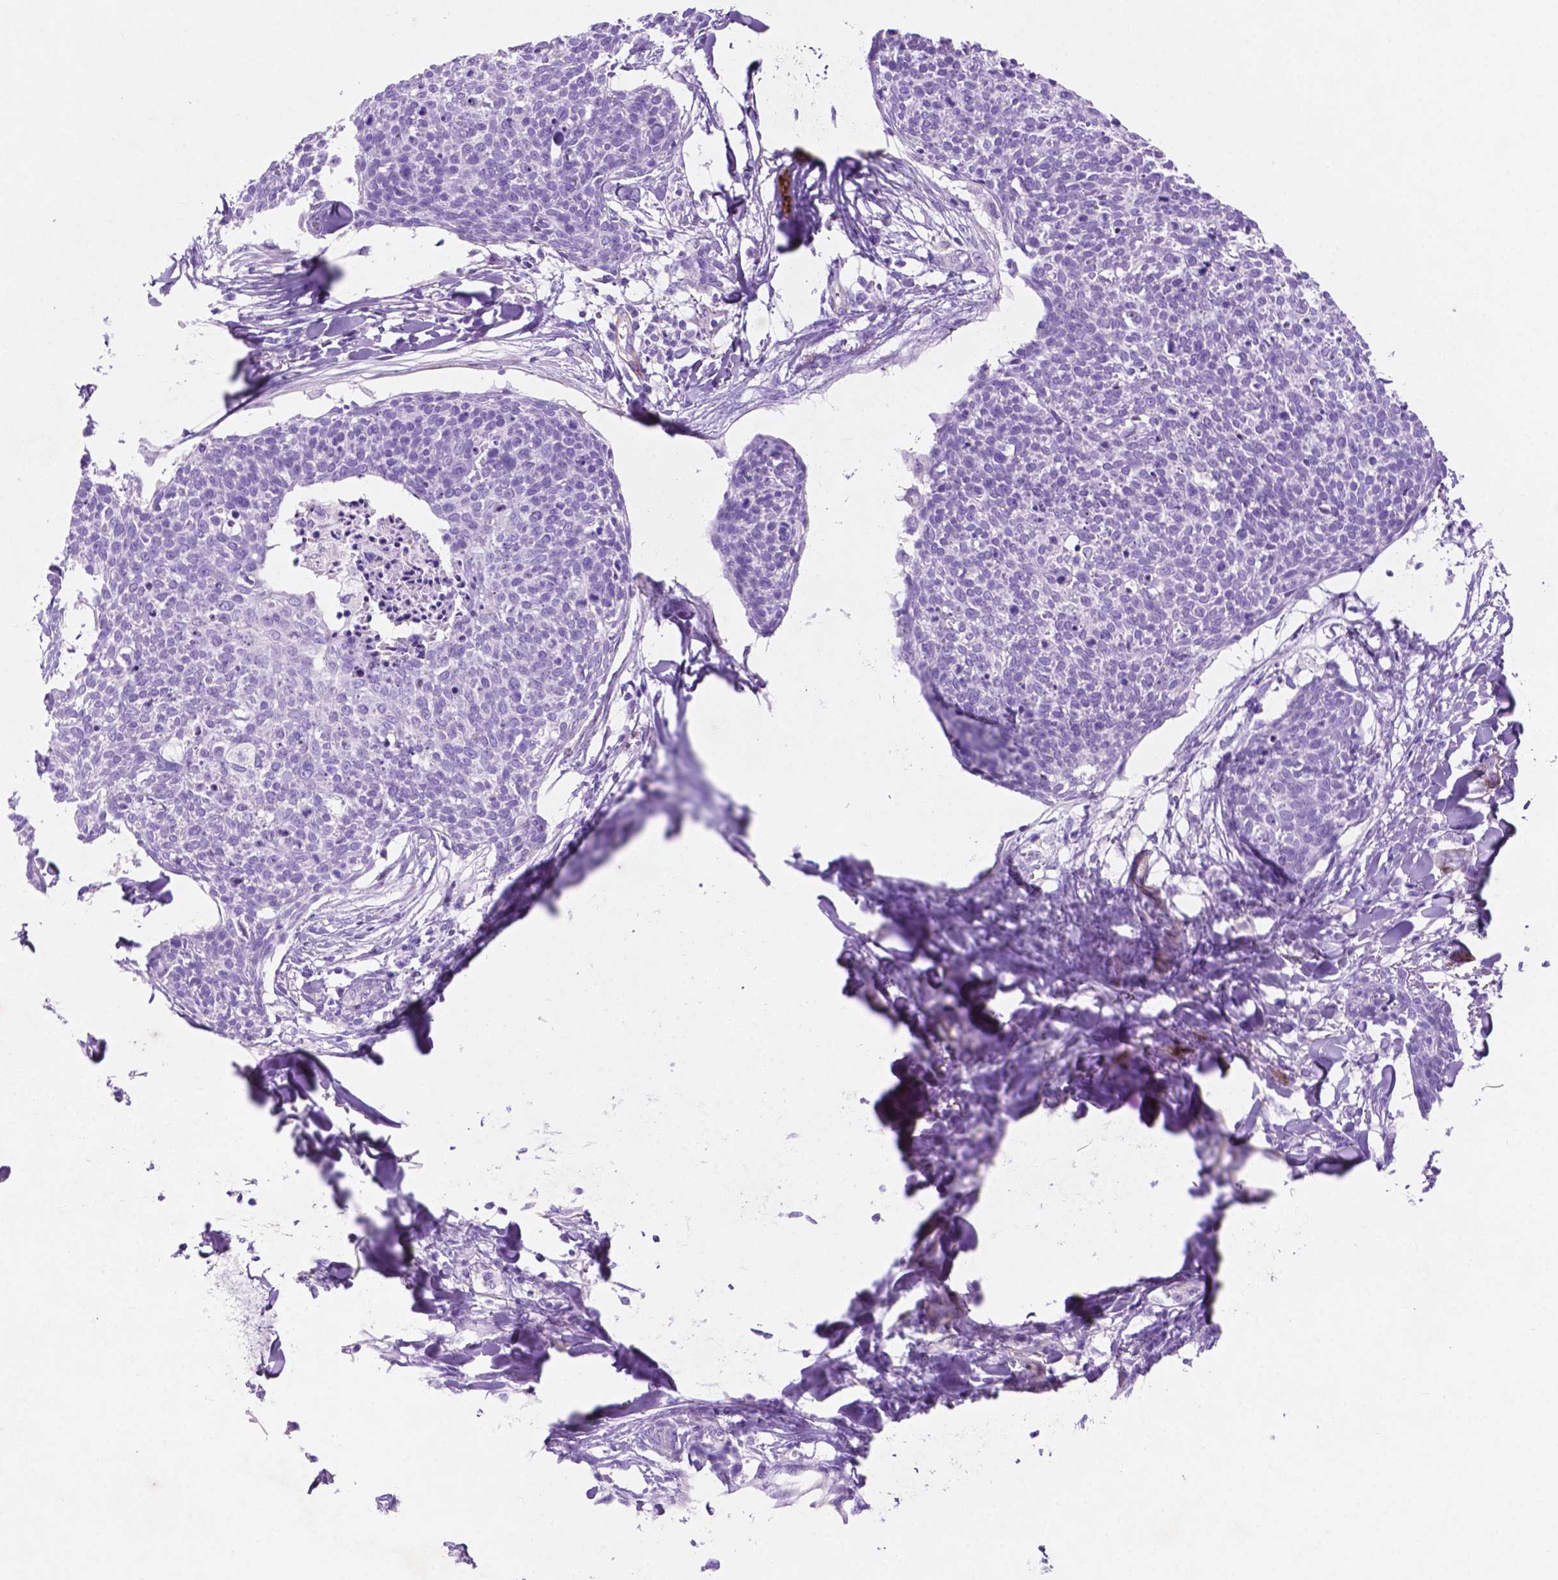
{"staining": {"intensity": "negative", "quantity": "none", "location": "none"}, "tissue": "skin cancer", "cell_type": "Tumor cells", "image_type": "cancer", "snomed": [{"axis": "morphology", "description": "Squamous cell carcinoma, NOS"}, {"axis": "topography", "description": "Skin"}, {"axis": "topography", "description": "Vulva"}], "caption": "Tumor cells are negative for brown protein staining in skin cancer (squamous cell carcinoma).", "gene": "ASPG", "patient": {"sex": "female", "age": 75}}